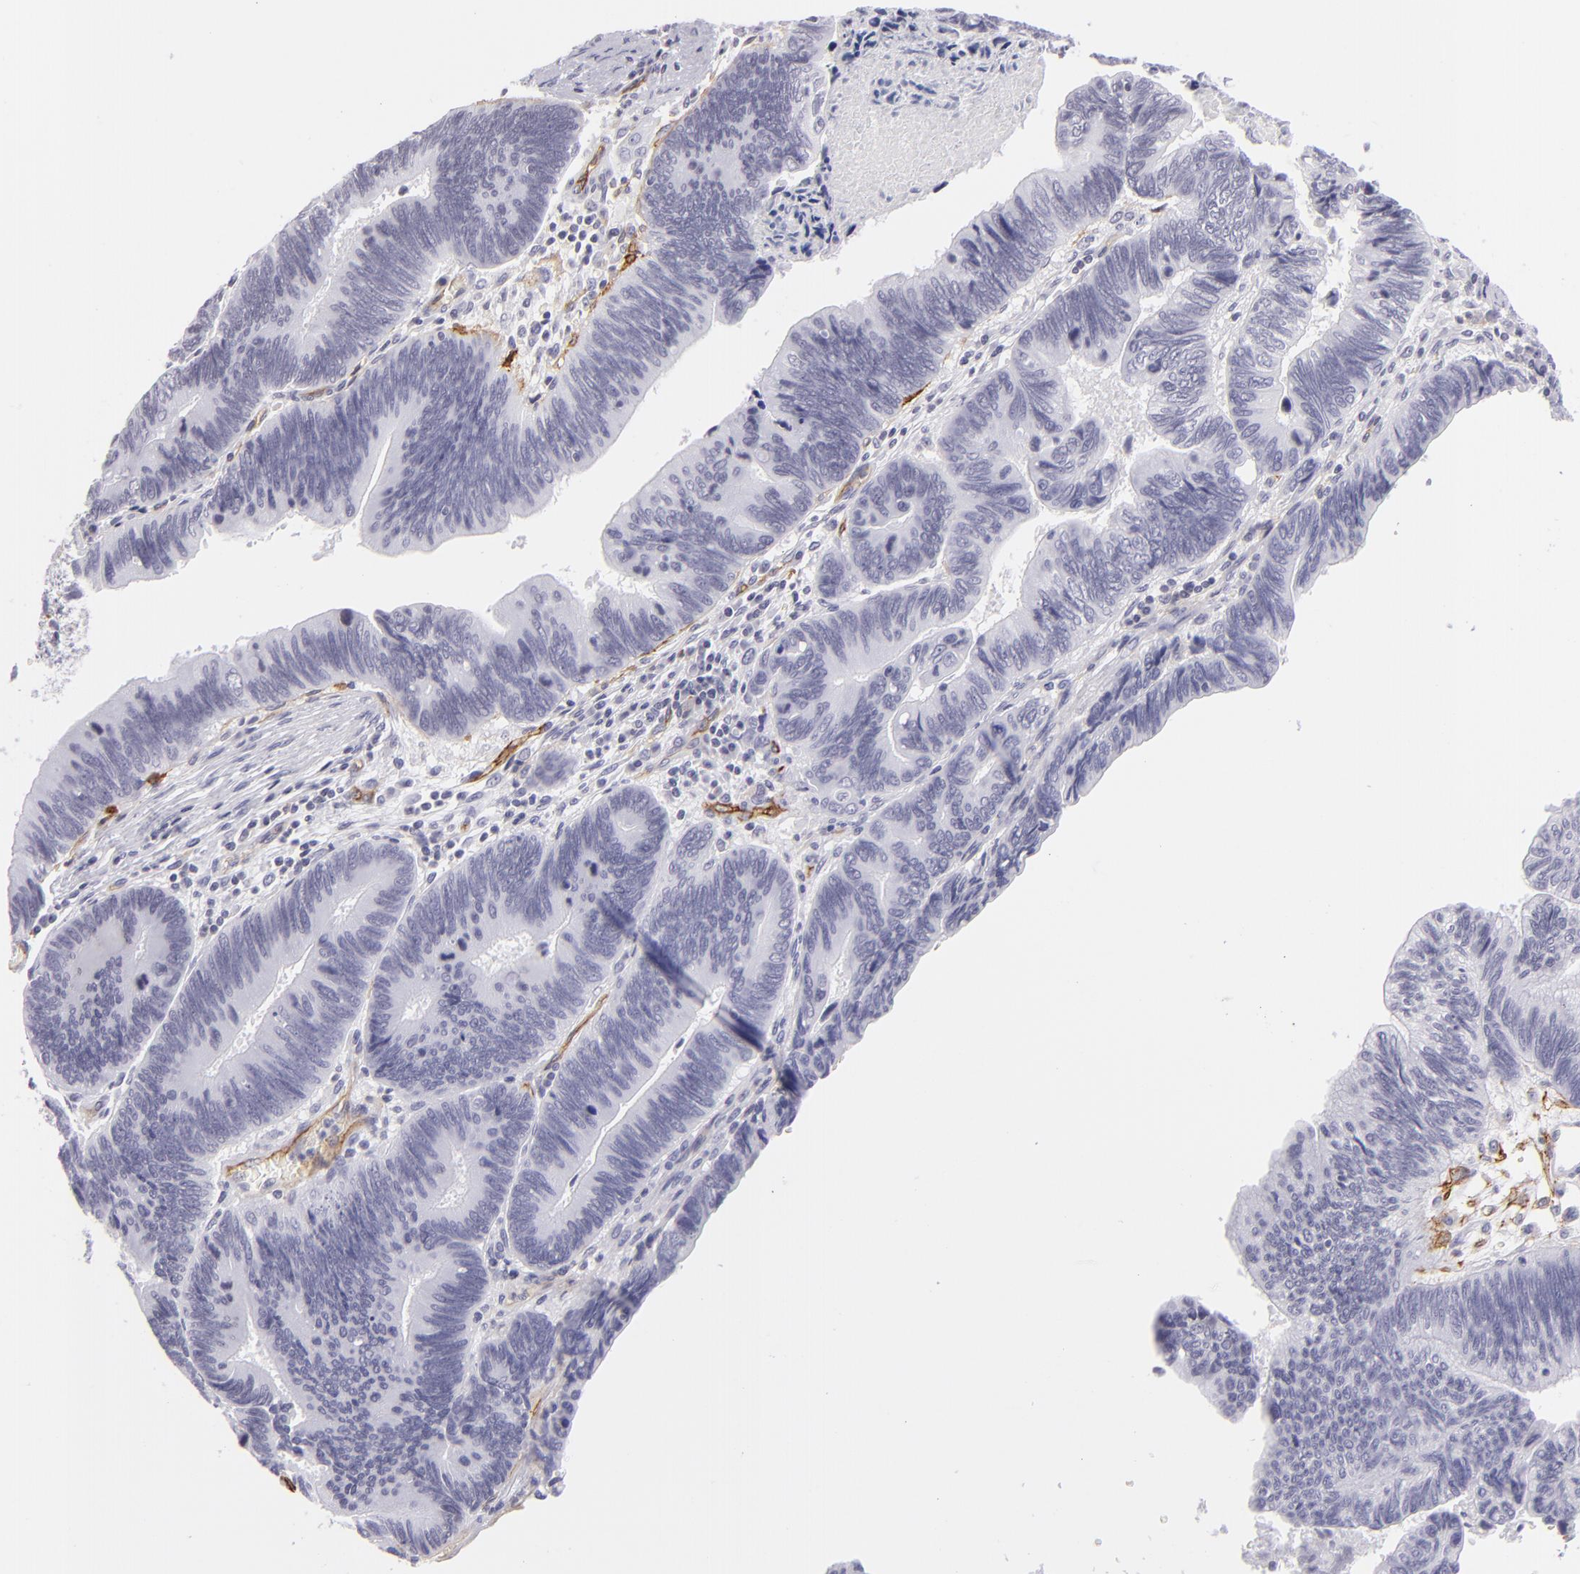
{"staining": {"intensity": "negative", "quantity": "none", "location": "none"}, "tissue": "pancreatic cancer", "cell_type": "Tumor cells", "image_type": "cancer", "snomed": [{"axis": "morphology", "description": "Adenocarcinoma, NOS"}, {"axis": "topography", "description": "Pancreas"}], "caption": "IHC histopathology image of adenocarcinoma (pancreatic) stained for a protein (brown), which exhibits no expression in tumor cells.", "gene": "THBD", "patient": {"sex": "female", "age": 70}}